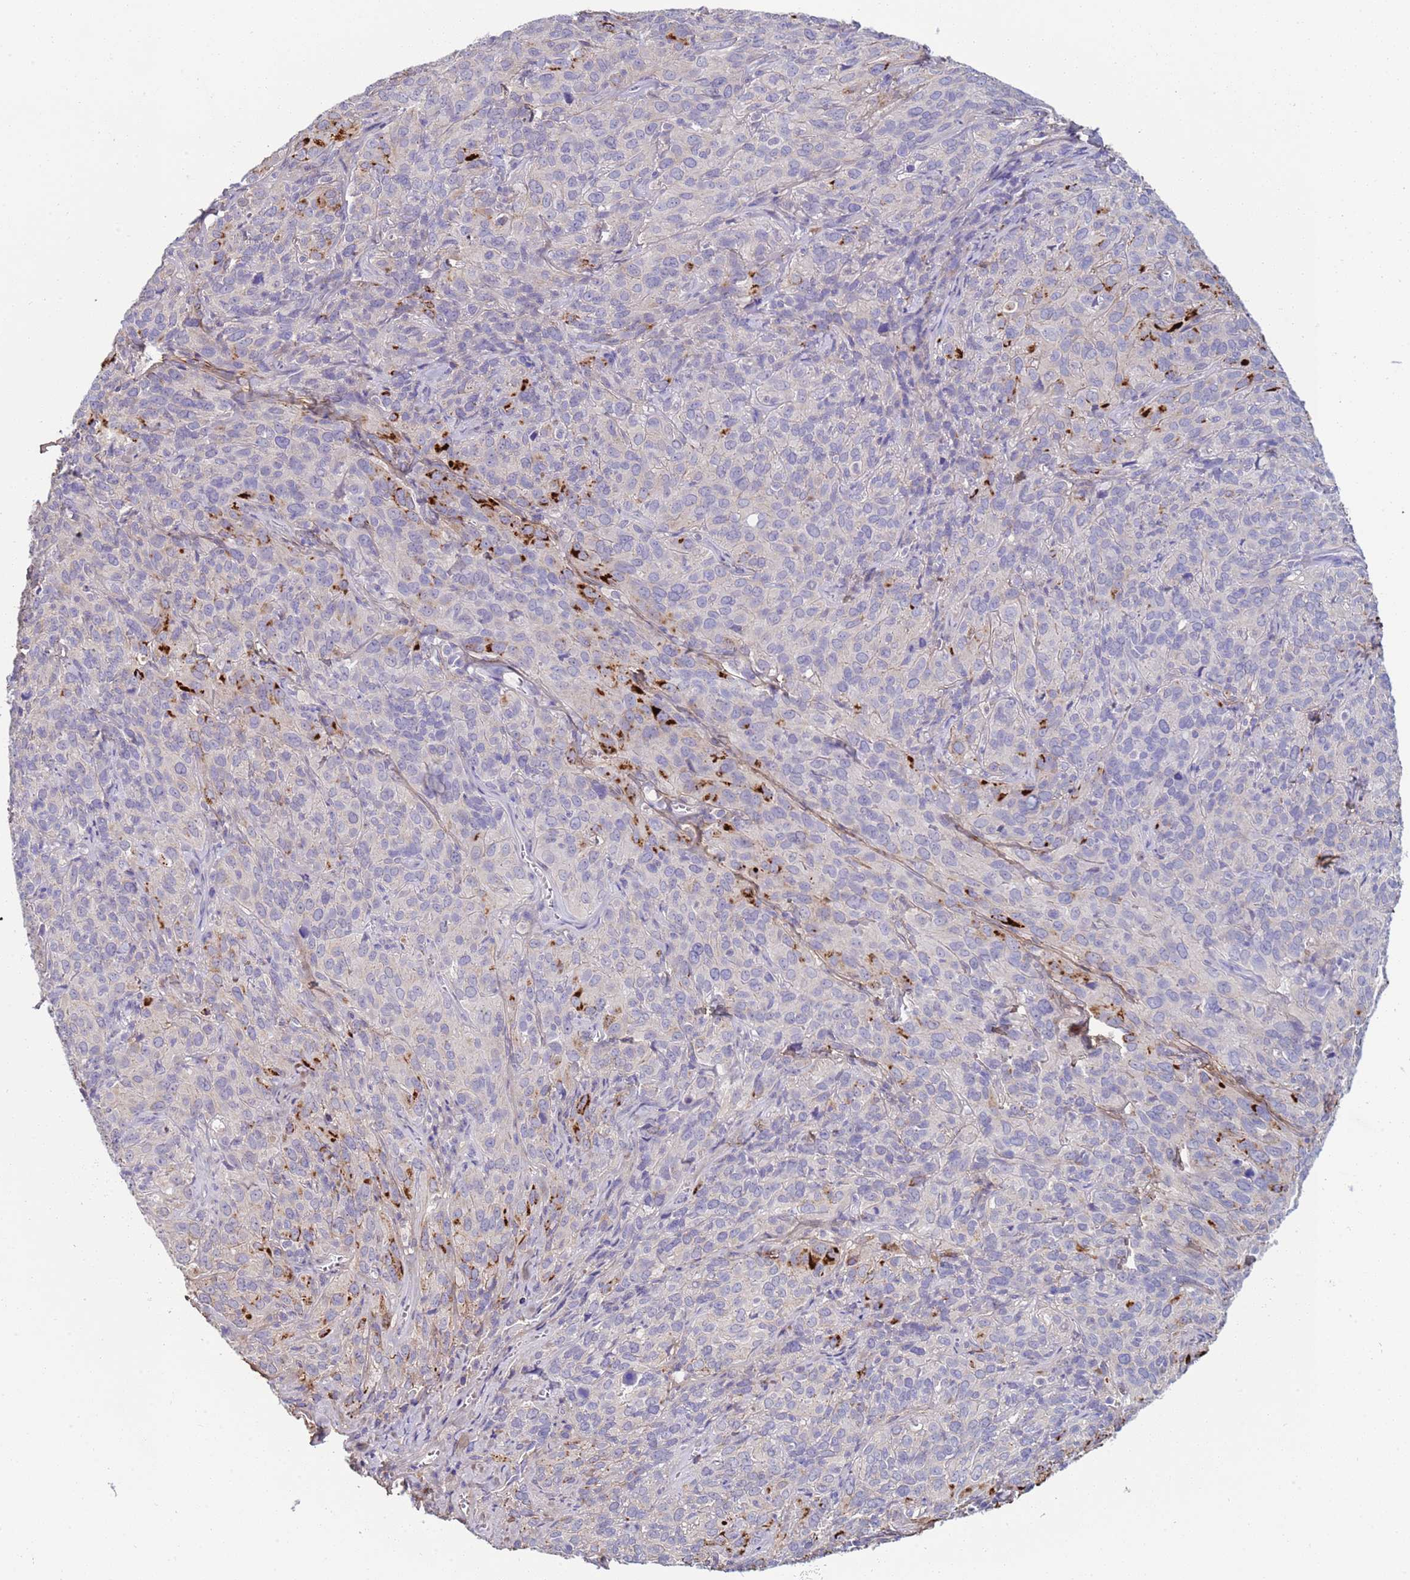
{"staining": {"intensity": "negative", "quantity": "none", "location": "none"}, "tissue": "cervical cancer", "cell_type": "Tumor cells", "image_type": "cancer", "snomed": [{"axis": "morphology", "description": "Squamous cell carcinoma, NOS"}, {"axis": "topography", "description": "Cervix"}], "caption": "Tumor cells show no significant protein positivity in cervical cancer.", "gene": "TRIM51", "patient": {"sex": "female", "age": 51}}